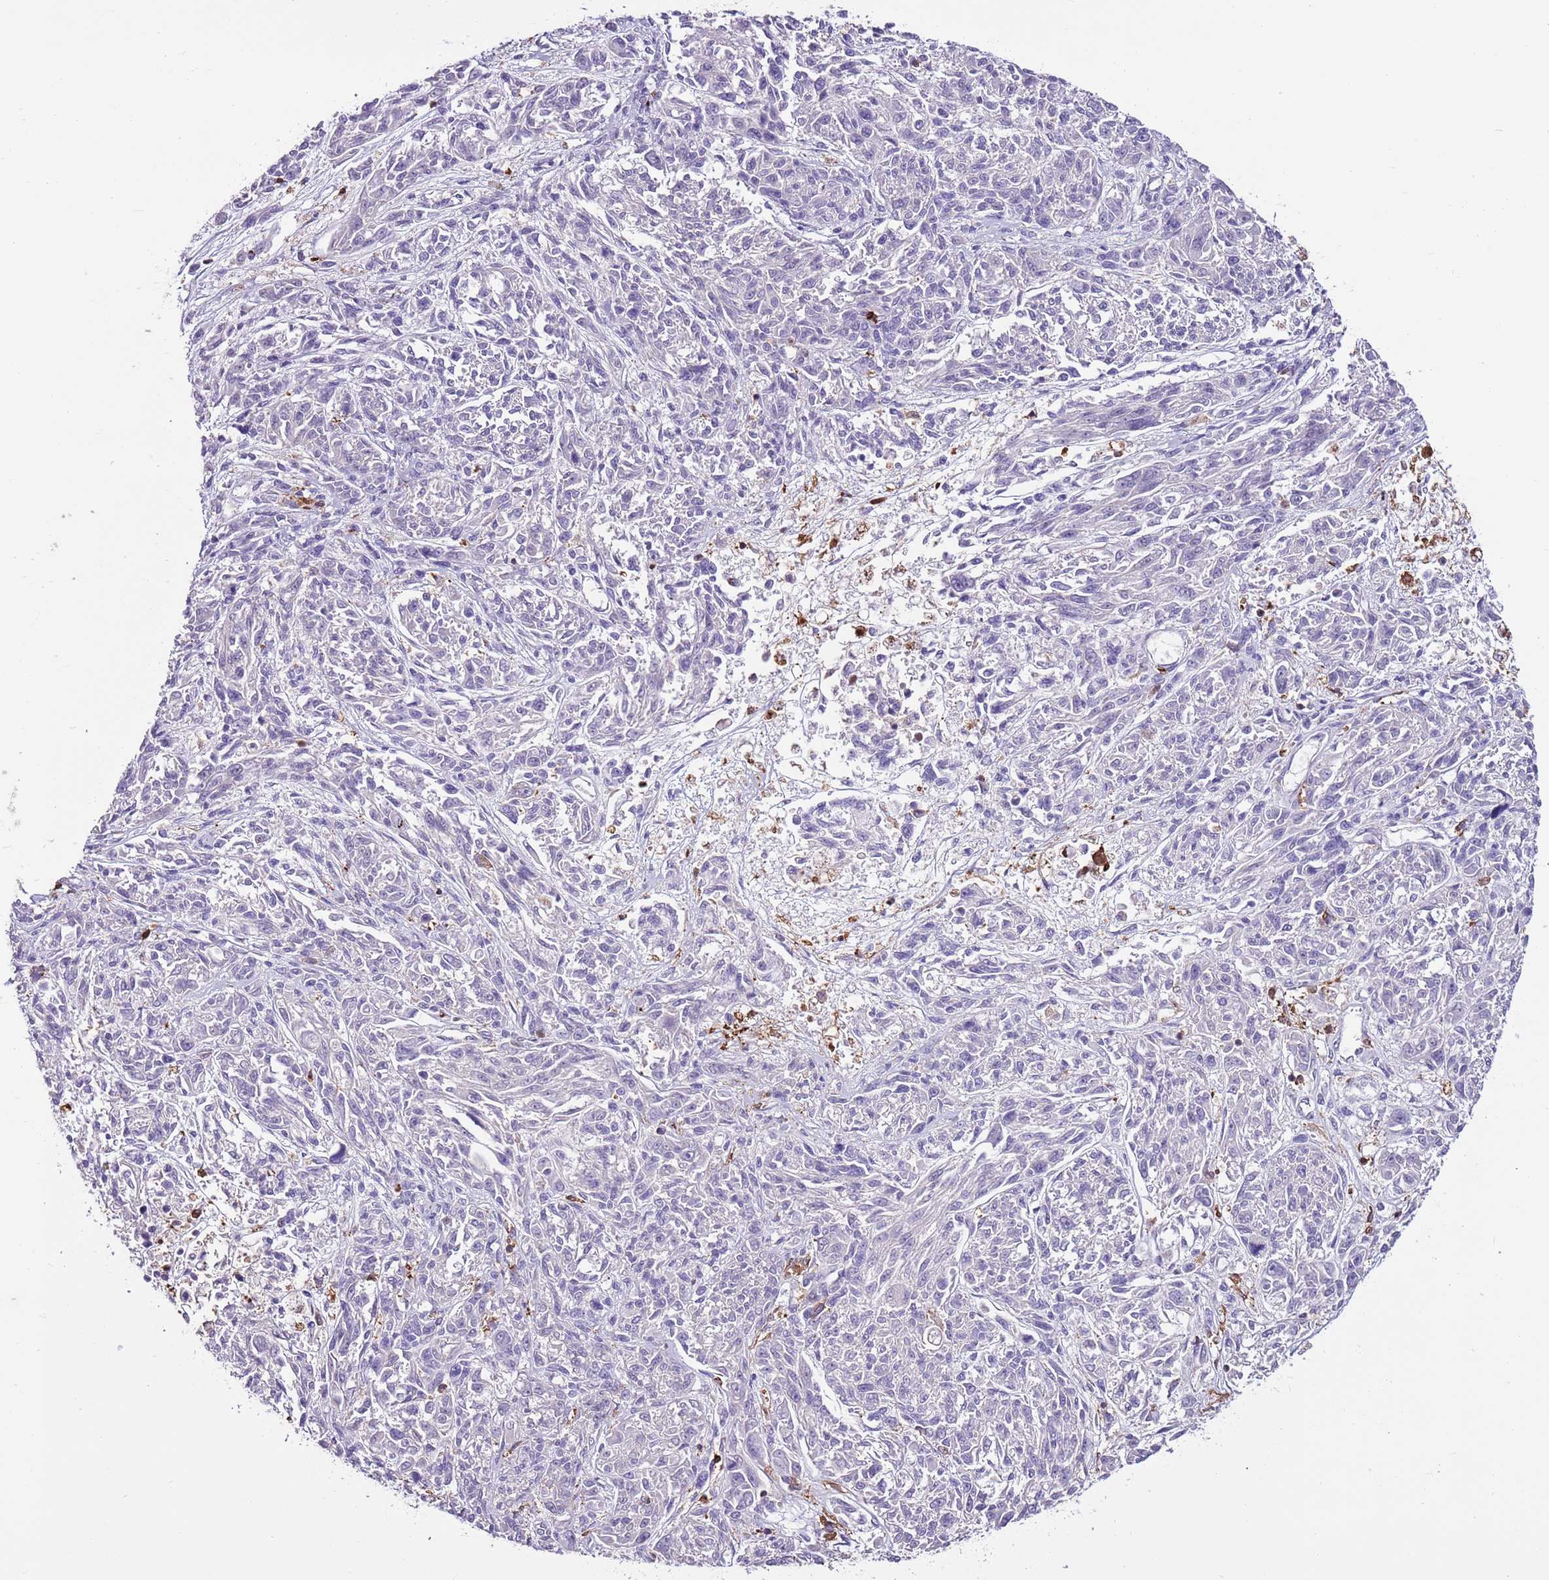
{"staining": {"intensity": "negative", "quantity": "none", "location": "none"}, "tissue": "melanoma", "cell_type": "Tumor cells", "image_type": "cancer", "snomed": [{"axis": "morphology", "description": "Malignant melanoma, NOS"}, {"axis": "topography", "description": "Skin"}], "caption": "Protein analysis of melanoma reveals no significant positivity in tumor cells.", "gene": "ZSWIM1", "patient": {"sex": "male", "age": 53}}